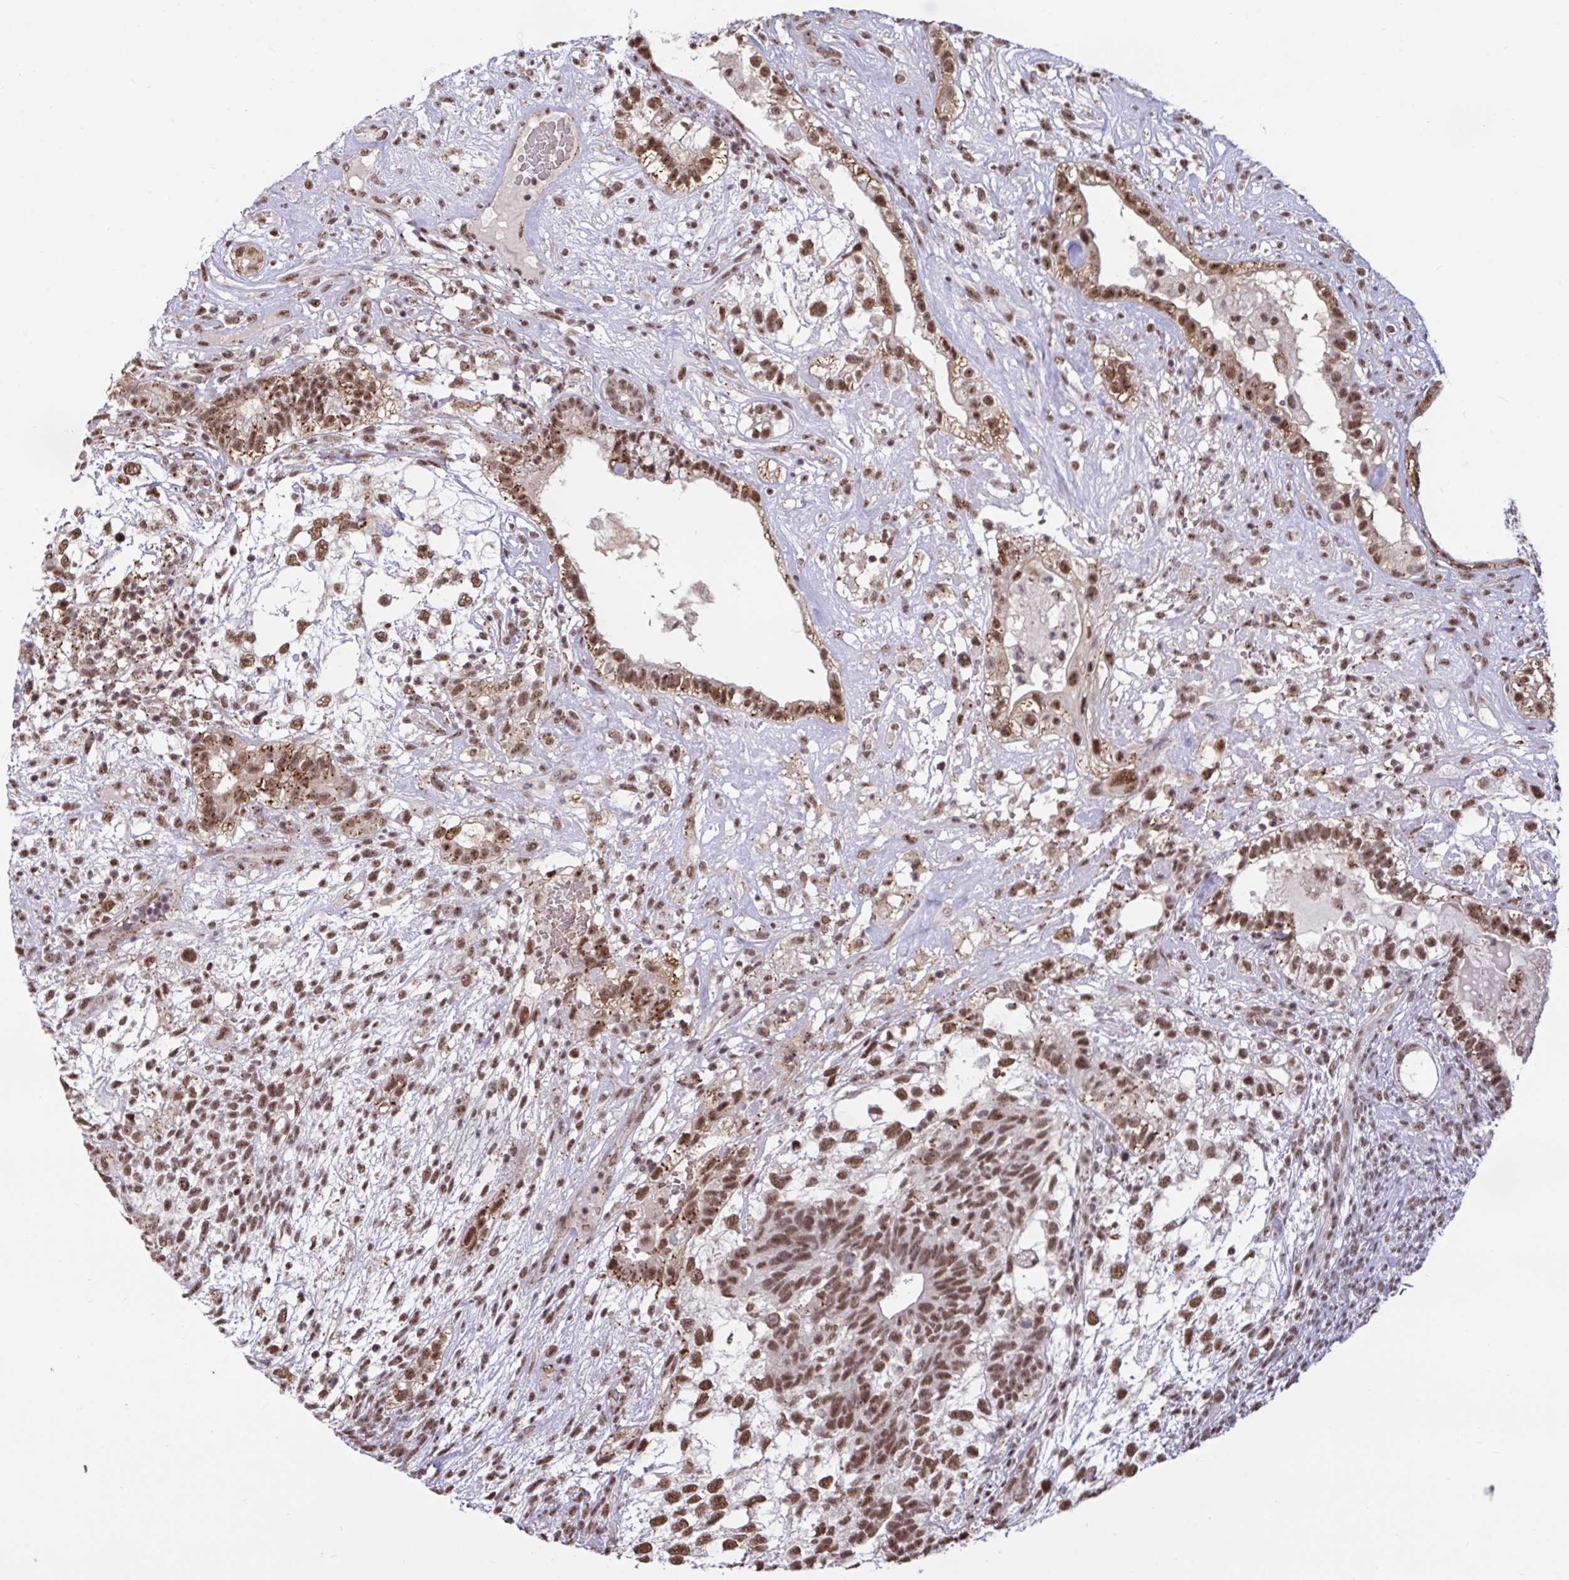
{"staining": {"intensity": "moderate", "quantity": ">75%", "location": "nuclear"}, "tissue": "testis cancer", "cell_type": "Tumor cells", "image_type": "cancer", "snomed": [{"axis": "morphology", "description": "Seminoma, NOS"}, {"axis": "morphology", "description": "Carcinoma, Embryonal, NOS"}, {"axis": "topography", "description": "Testis"}], "caption": "The photomicrograph shows immunohistochemical staining of testis cancer. There is moderate nuclear expression is present in approximately >75% of tumor cells.", "gene": "PUF60", "patient": {"sex": "male", "age": 41}}